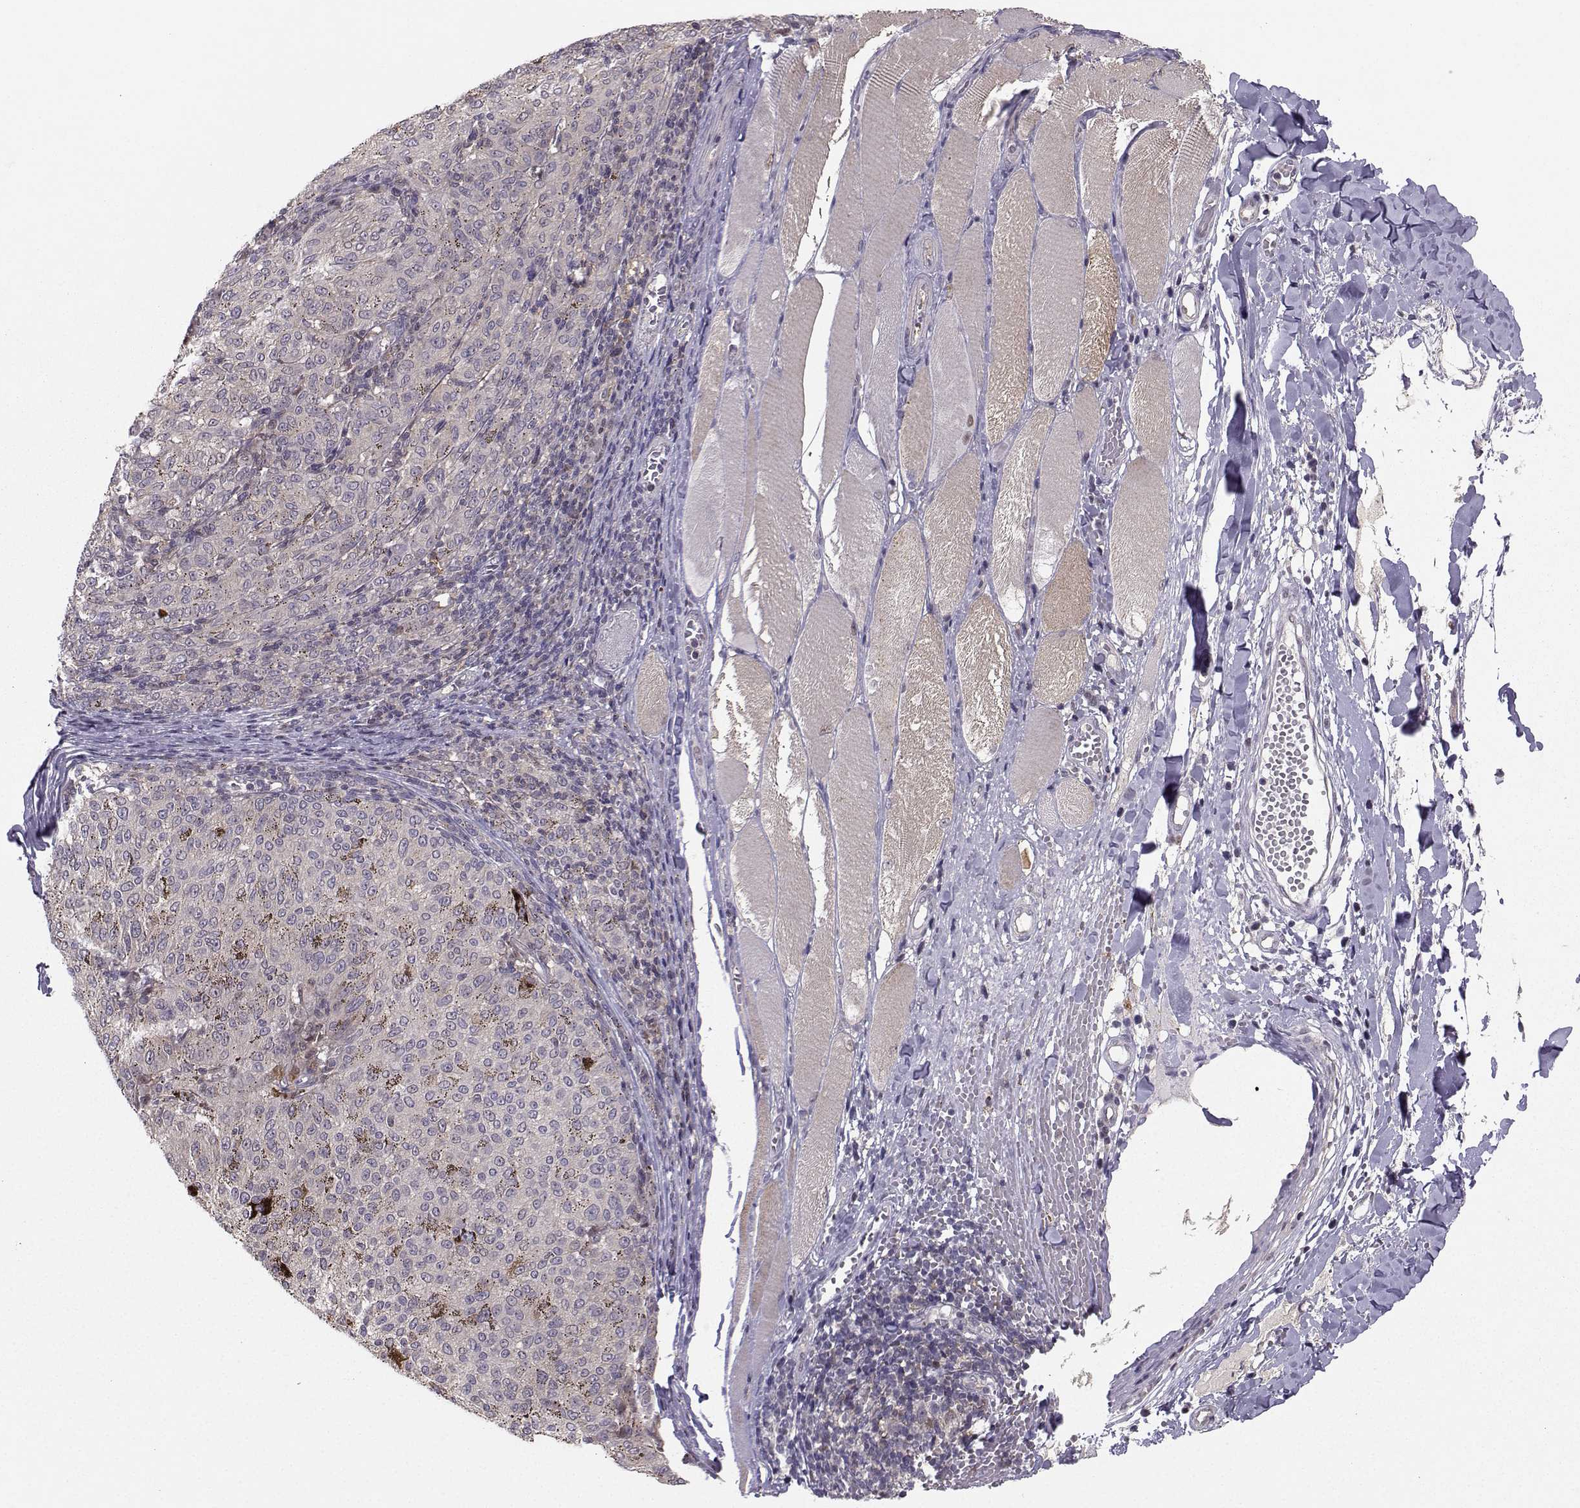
{"staining": {"intensity": "negative", "quantity": "none", "location": "none"}, "tissue": "melanoma", "cell_type": "Tumor cells", "image_type": "cancer", "snomed": [{"axis": "morphology", "description": "Malignant melanoma, NOS"}, {"axis": "topography", "description": "Skin"}], "caption": "Immunohistochemistry (IHC) histopathology image of malignant melanoma stained for a protein (brown), which shows no staining in tumor cells.", "gene": "PKP2", "patient": {"sex": "female", "age": 72}}